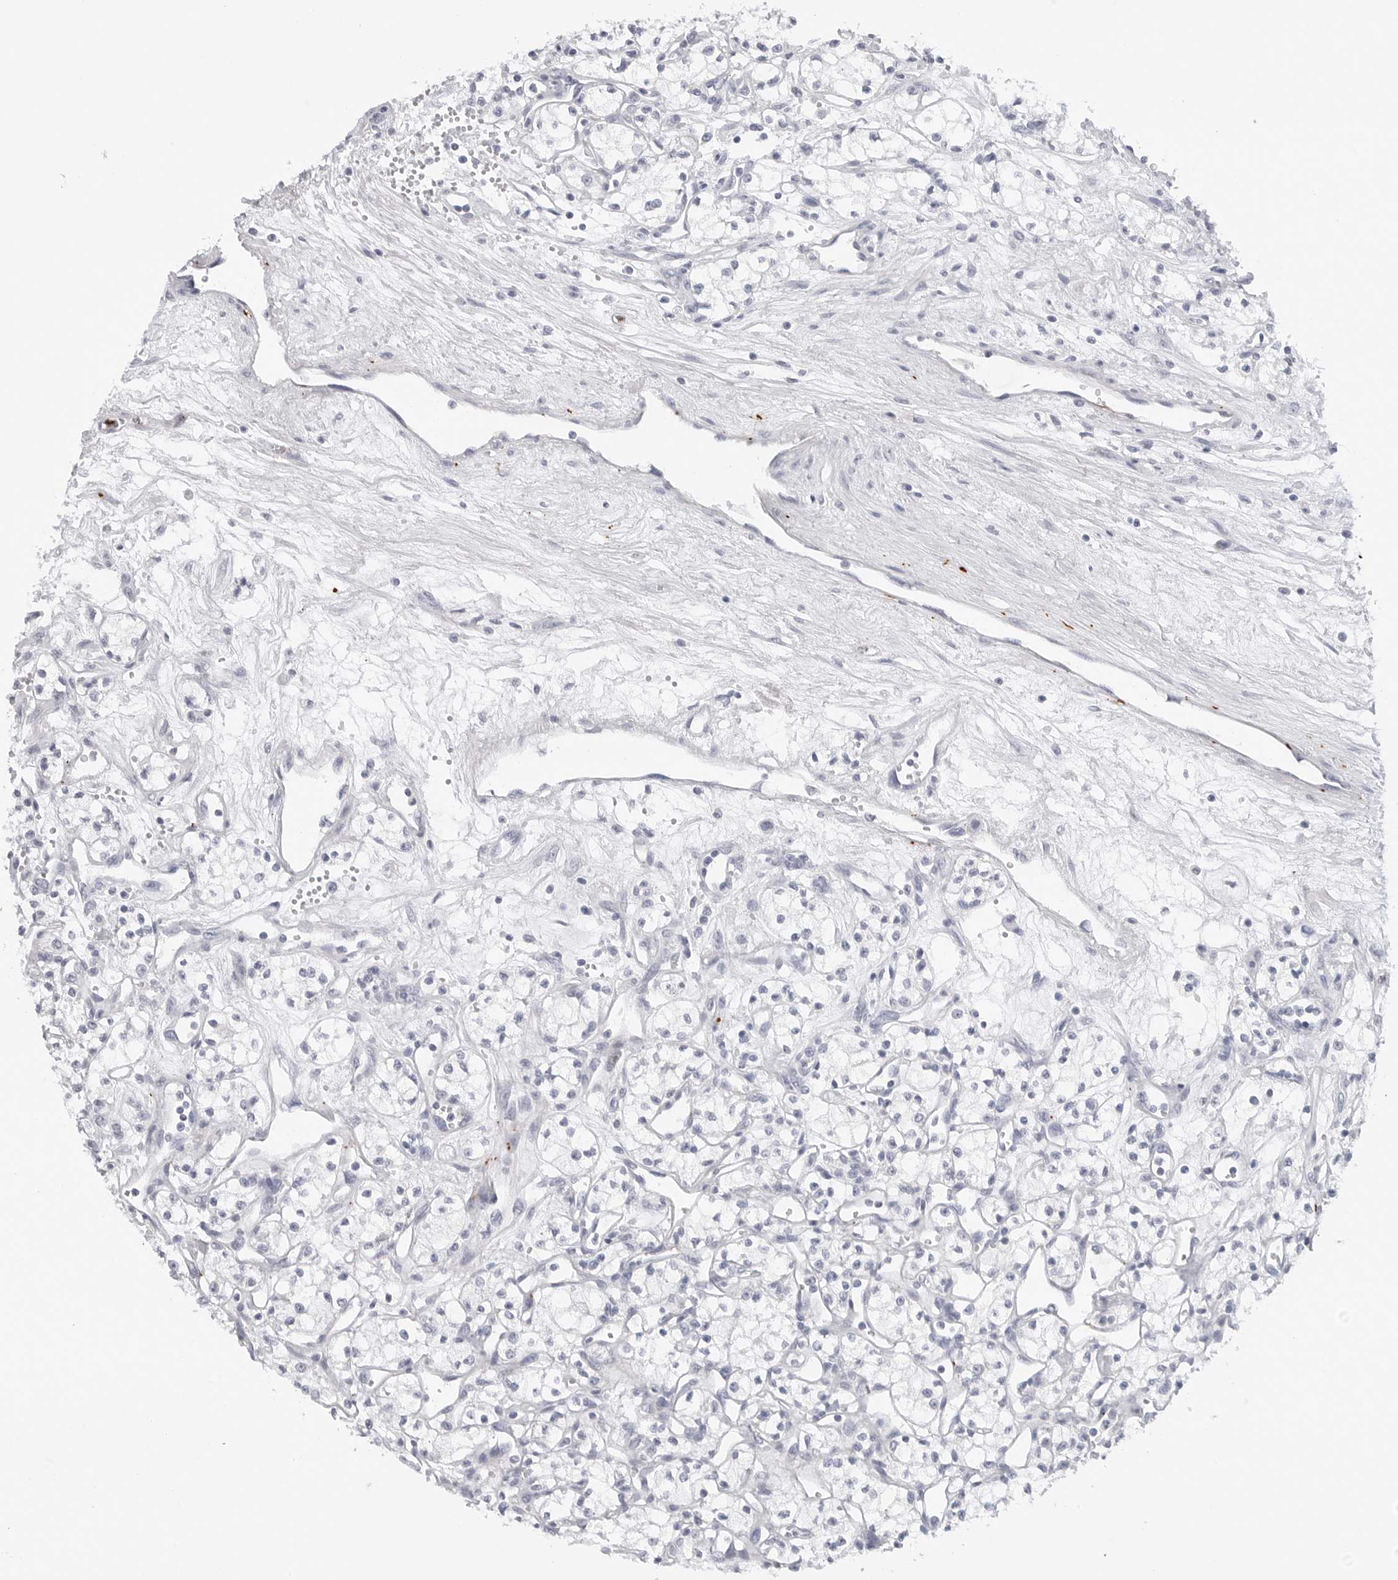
{"staining": {"intensity": "negative", "quantity": "none", "location": "none"}, "tissue": "renal cancer", "cell_type": "Tumor cells", "image_type": "cancer", "snomed": [{"axis": "morphology", "description": "Adenocarcinoma, NOS"}, {"axis": "topography", "description": "Kidney"}], "caption": "Tumor cells show no significant protein positivity in adenocarcinoma (renal).", "gene": "MAP2K5", "patient": {"sex": "male", "age": 59}}